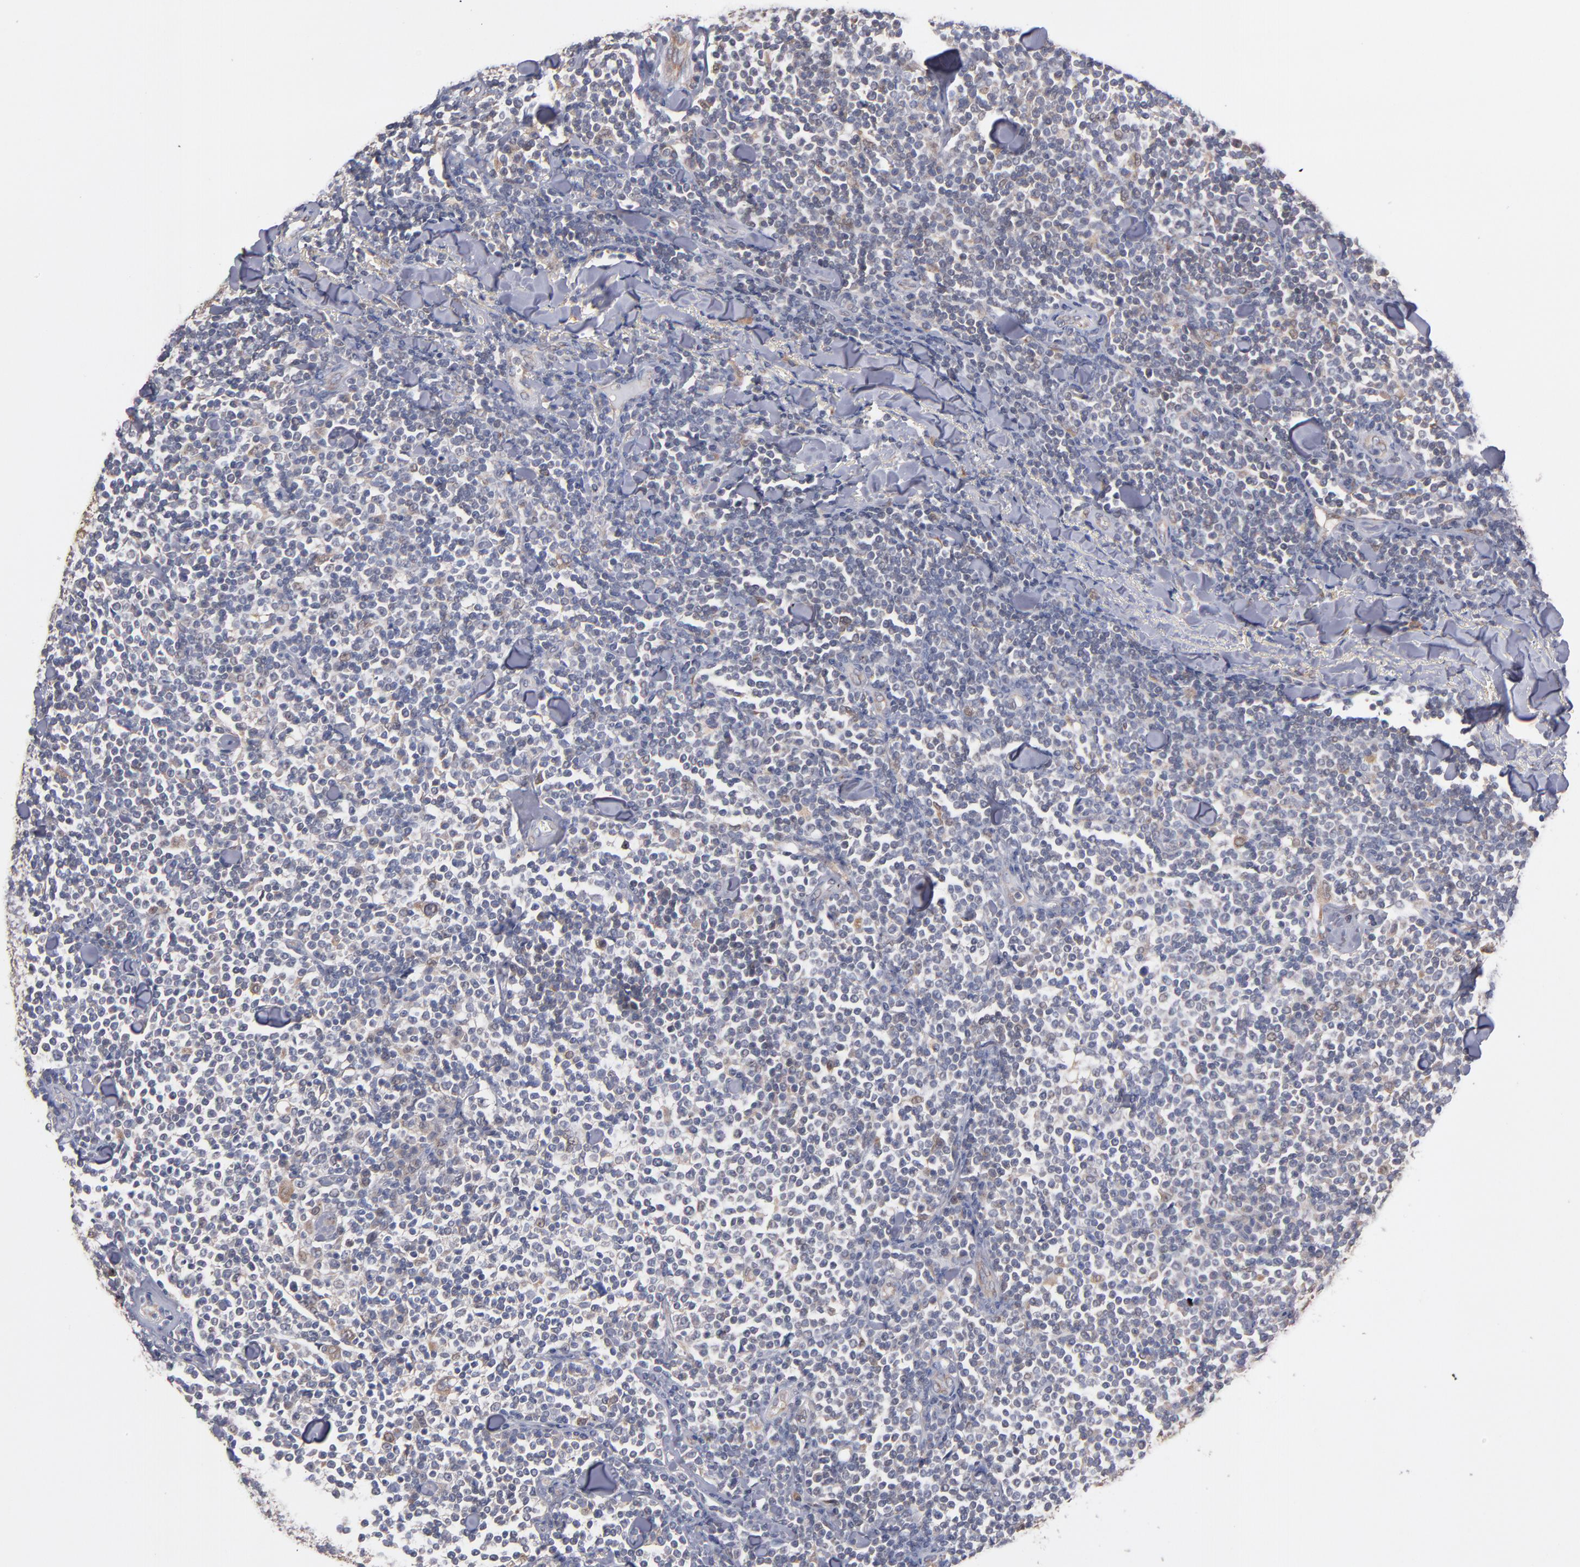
{"staining": {"intensity": "negative", "quantity": "none", "location": "none"}, "tissue": "lymphoma", "cell_type": "Tumor cells", "image_type": "cancer", "snomed": [{"axis": "morphology", "description": "Malignant lymphoma, non-Hodgkin's type, Low grade"}, {"axis": "topography", "description": "Soft tissue"}], "caption": "The immunohistochemistry histopathology image has no significant positivity in tumor cells of malignant lymphoma, non-Hodgkin's type (low-grade) tissue.", "gene": "GMFG", "patient": {"sex": "male", "age": 92}}